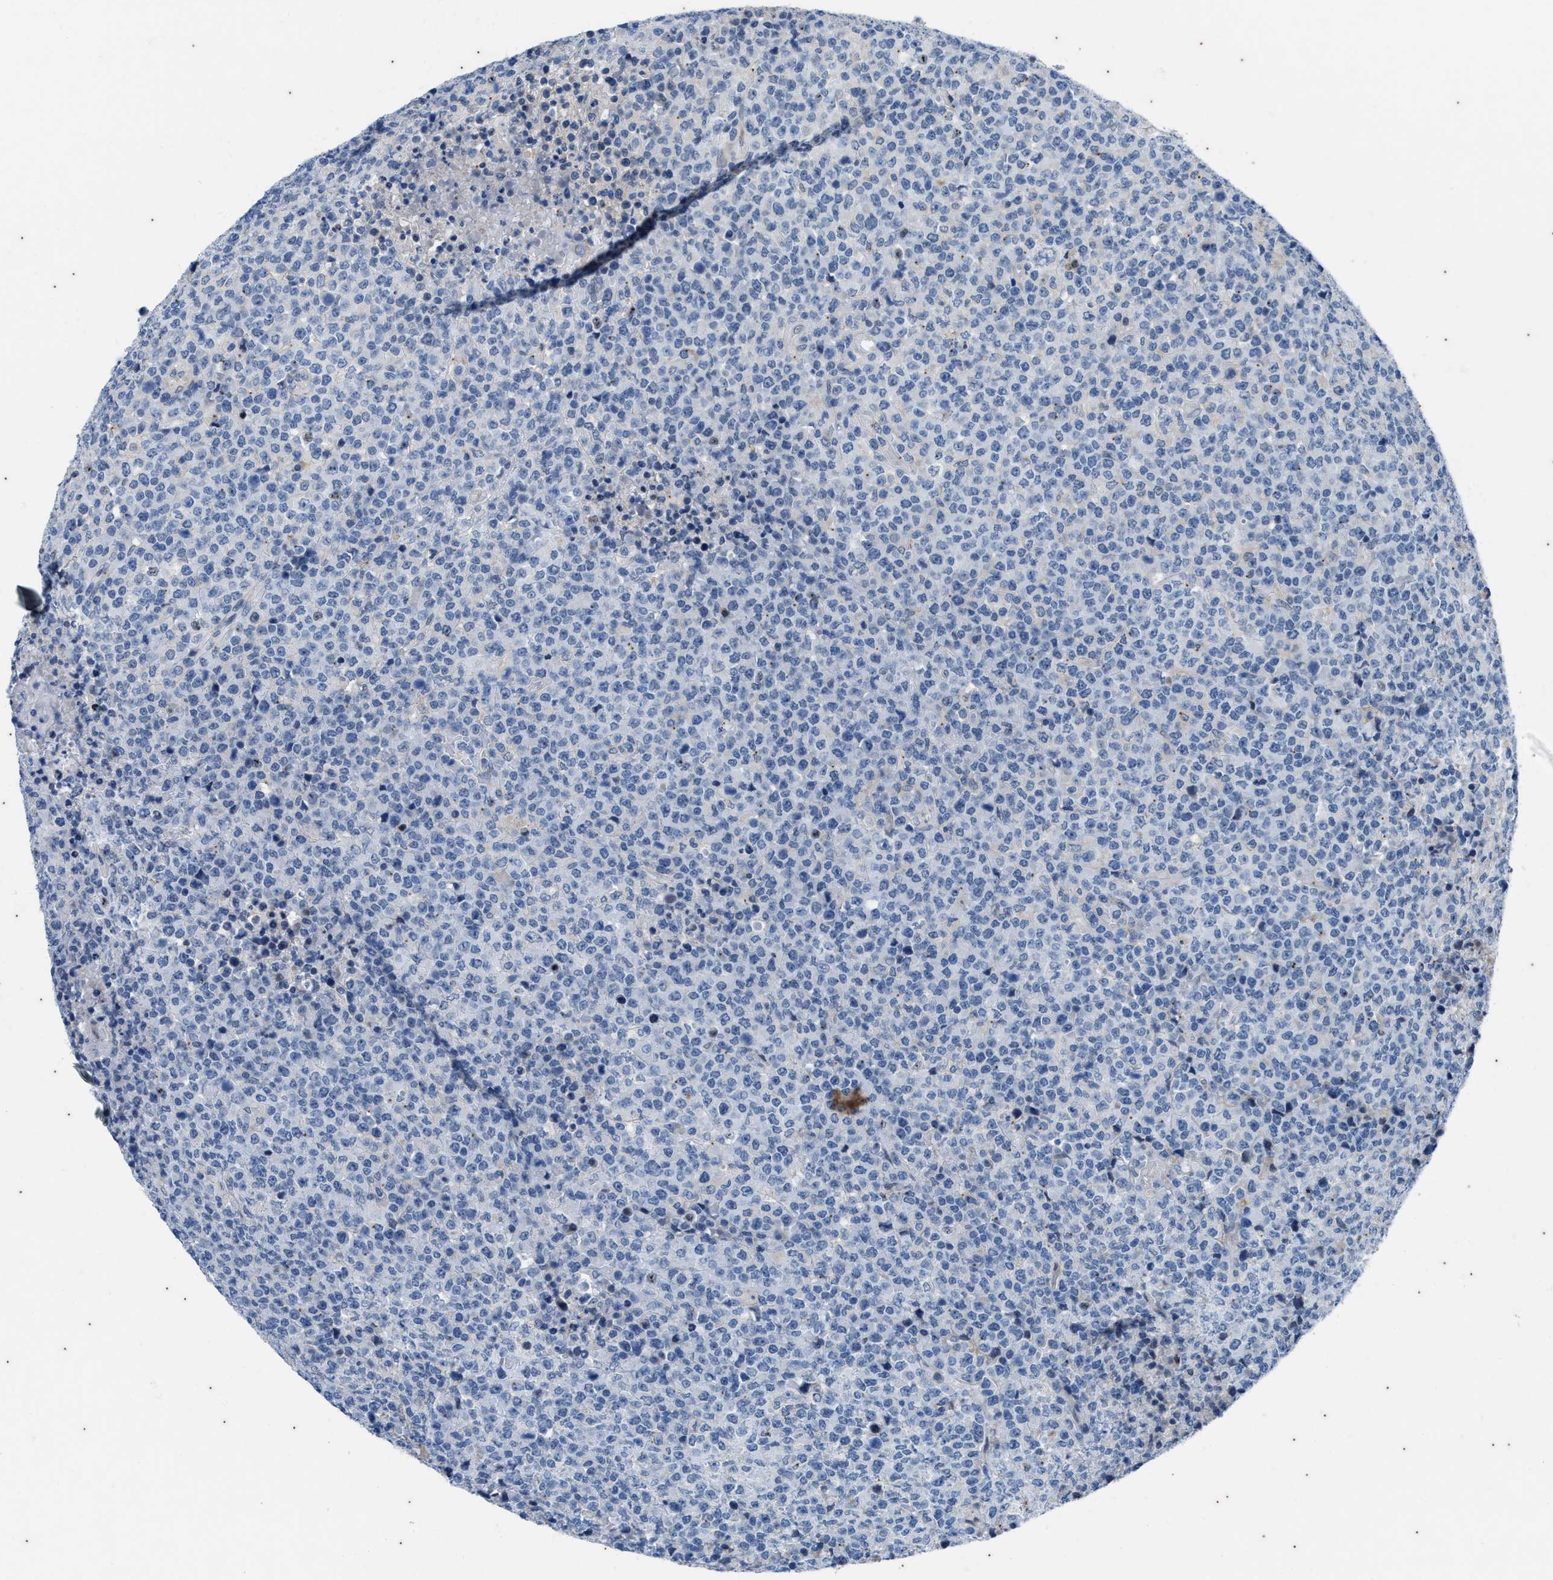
{"staining": {"intensity": "negative", "quantity": "none", "location": "none"}, "tissue": "lymphoma", "cell_type": "Tumor cells", "image_type": "cancer", "snomed": [{"axis": "morphology", "description": "Malignant lymphoma, non-Hodgkin's type, High grade"}, {"axis": "topography", "description": "Lymph node"}], "caption": "Tumor cells are negative for protein expression in human high-grade malignant lymphoma, non-Hodgkin's type.", "gene": "KIF24", "patient": {"sex": "male", "age": 13}}